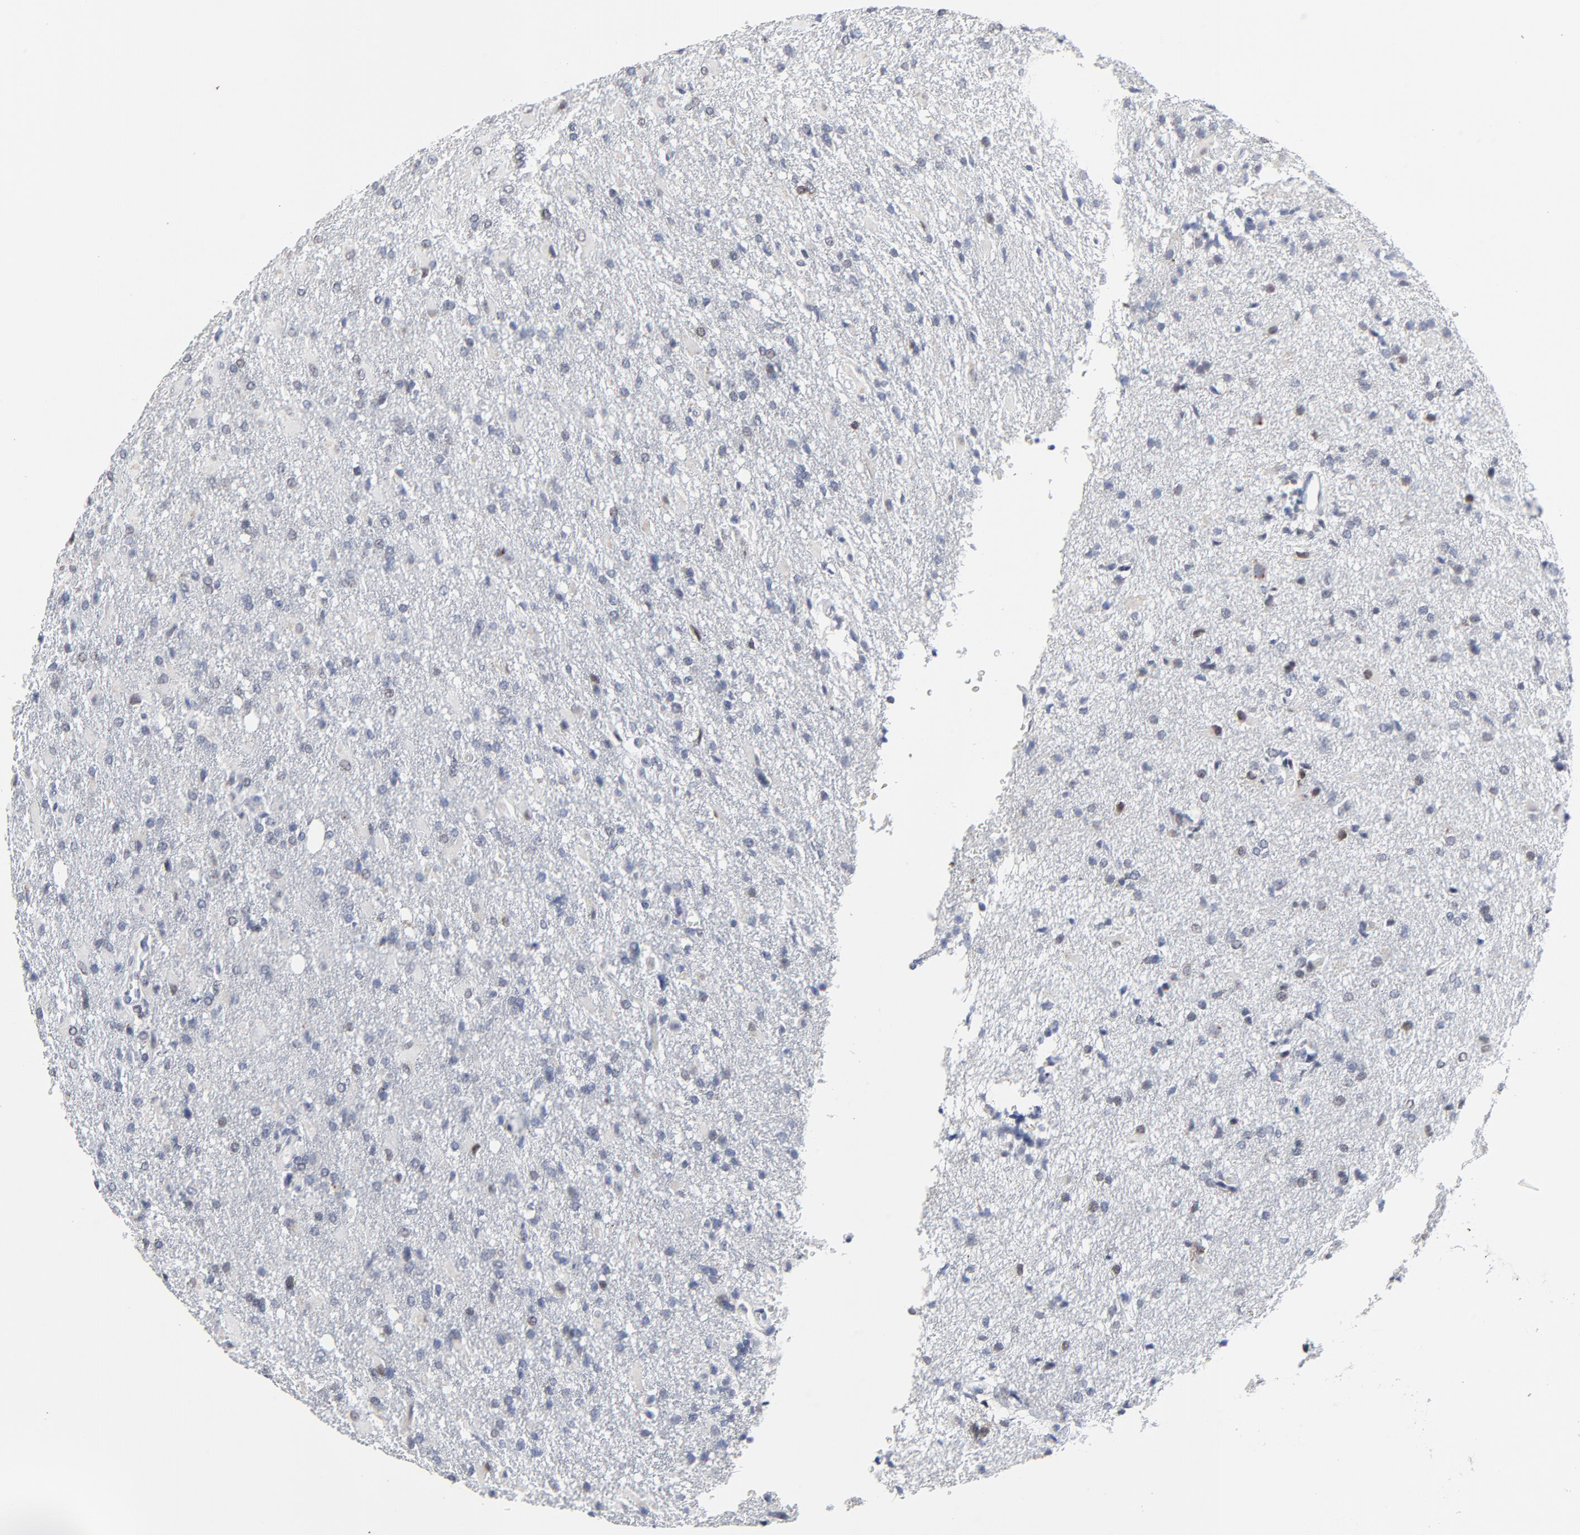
{"staining": {"intensity": "weak", "quantity": "<25%", "location": "nuclear"}, "tissue": "glioma", "cell_type": "Tumor cells", "image_type": "cancer", "snomed": [{"axis": "morphology", "description": "Glioma, malignant, High grade"}, {"axis": "topography", "description": "Brain"}], "caption": "IHC photomicrograph of neoplastic tissue: human glioma stained with DAB demonstrates no significant protein staining in tumor cells.", "gene": "LNX1", "patient": {"sex": "male", "age": 68}}